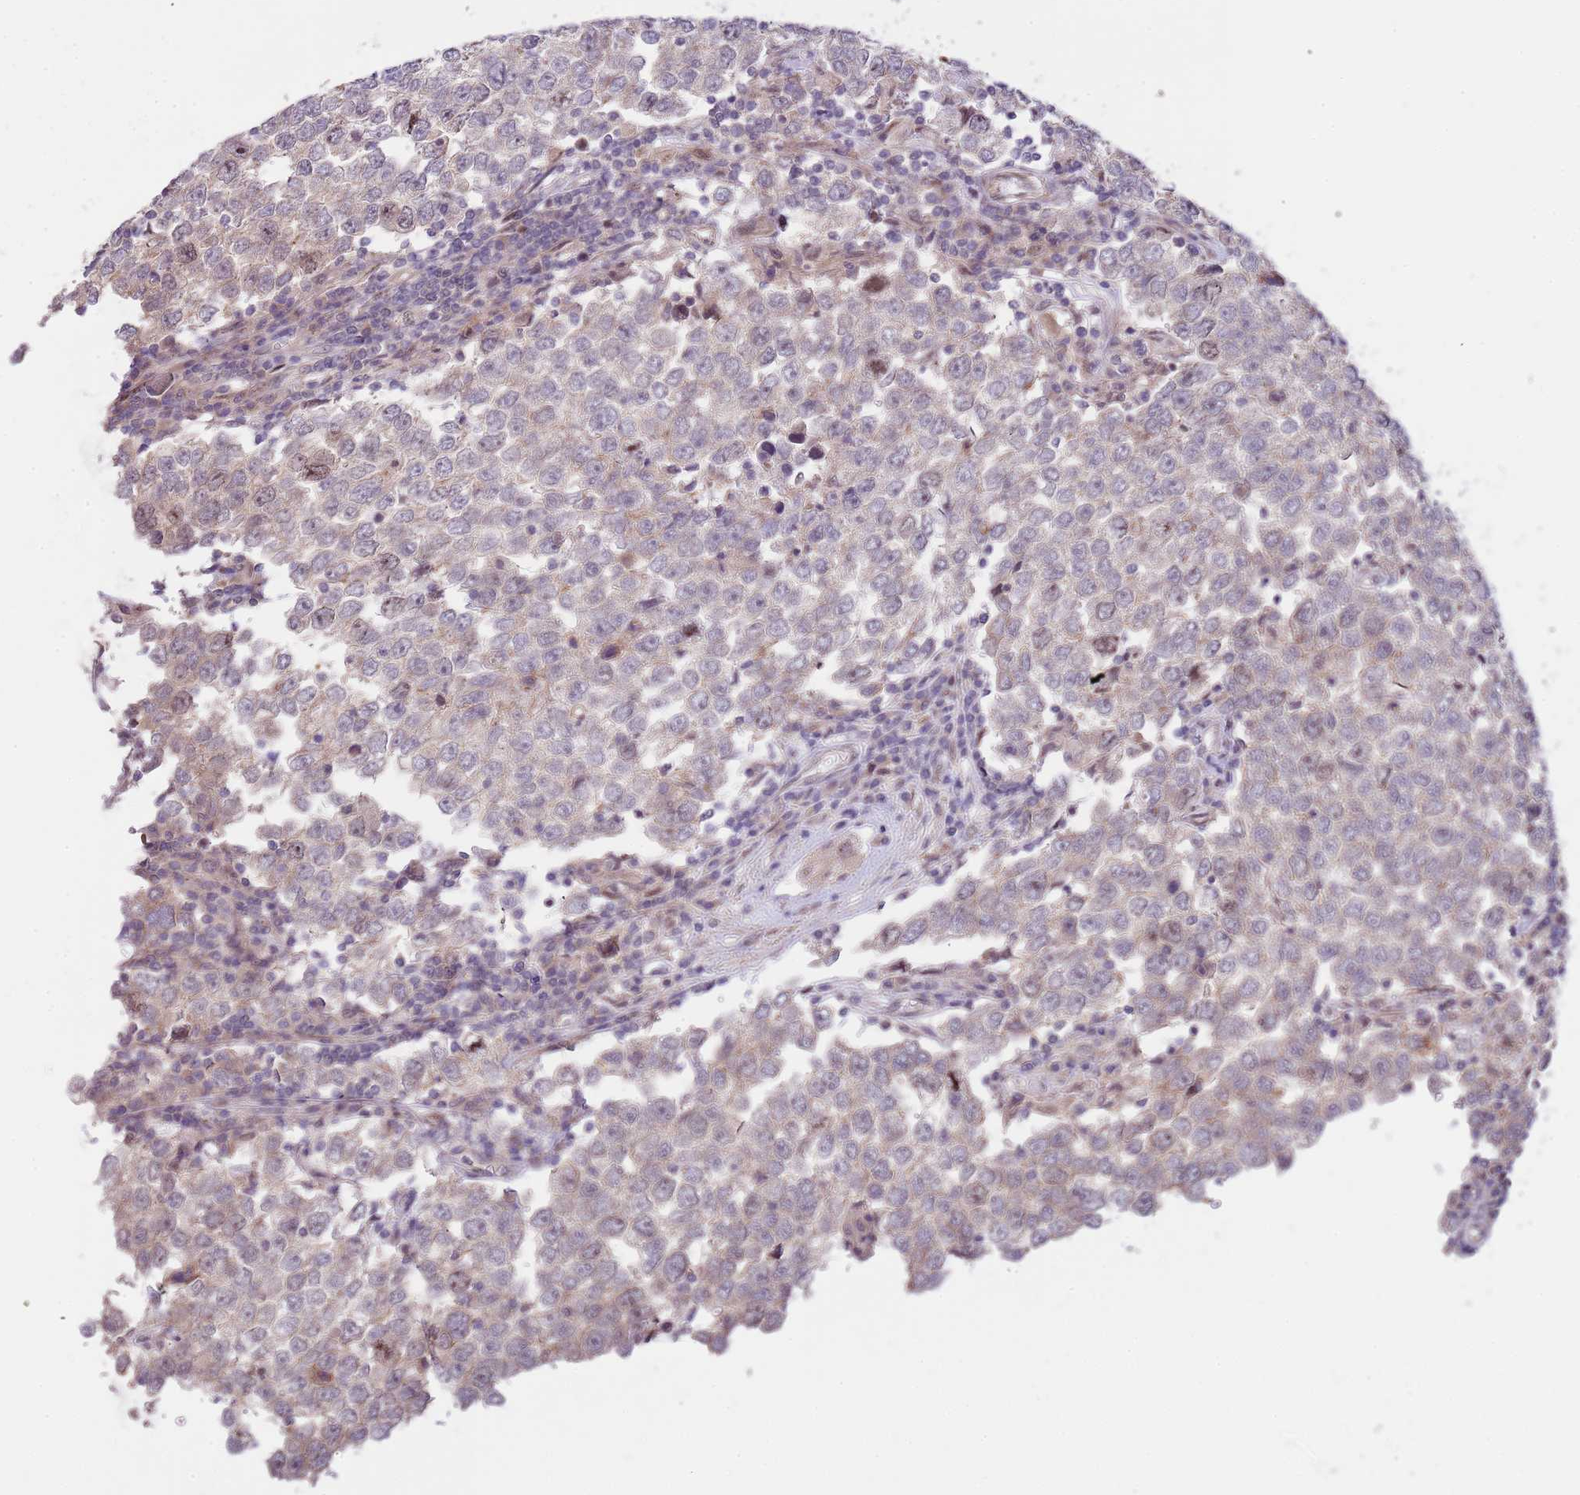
{"staining": {"intensity": "negative", "quantity": "none", "location": "none"}, "tissue": "testis cancer", "cell_type": "Tumor cells", "image_type": "cancer", "snomed": [{"axis": "morphology", "description": "Seminoma, NOS"}, {"axis": "morphology", "description": "Carcinoma, Embryonal, NOS"}, {"axis": "topography", "description": "Testis"}], "caption": "This is a image of IHC staining of testis cancer, which shows no expression in tumor cells.", "gene": "PRR16", "patient": {"sex": "male", "age": 28}}